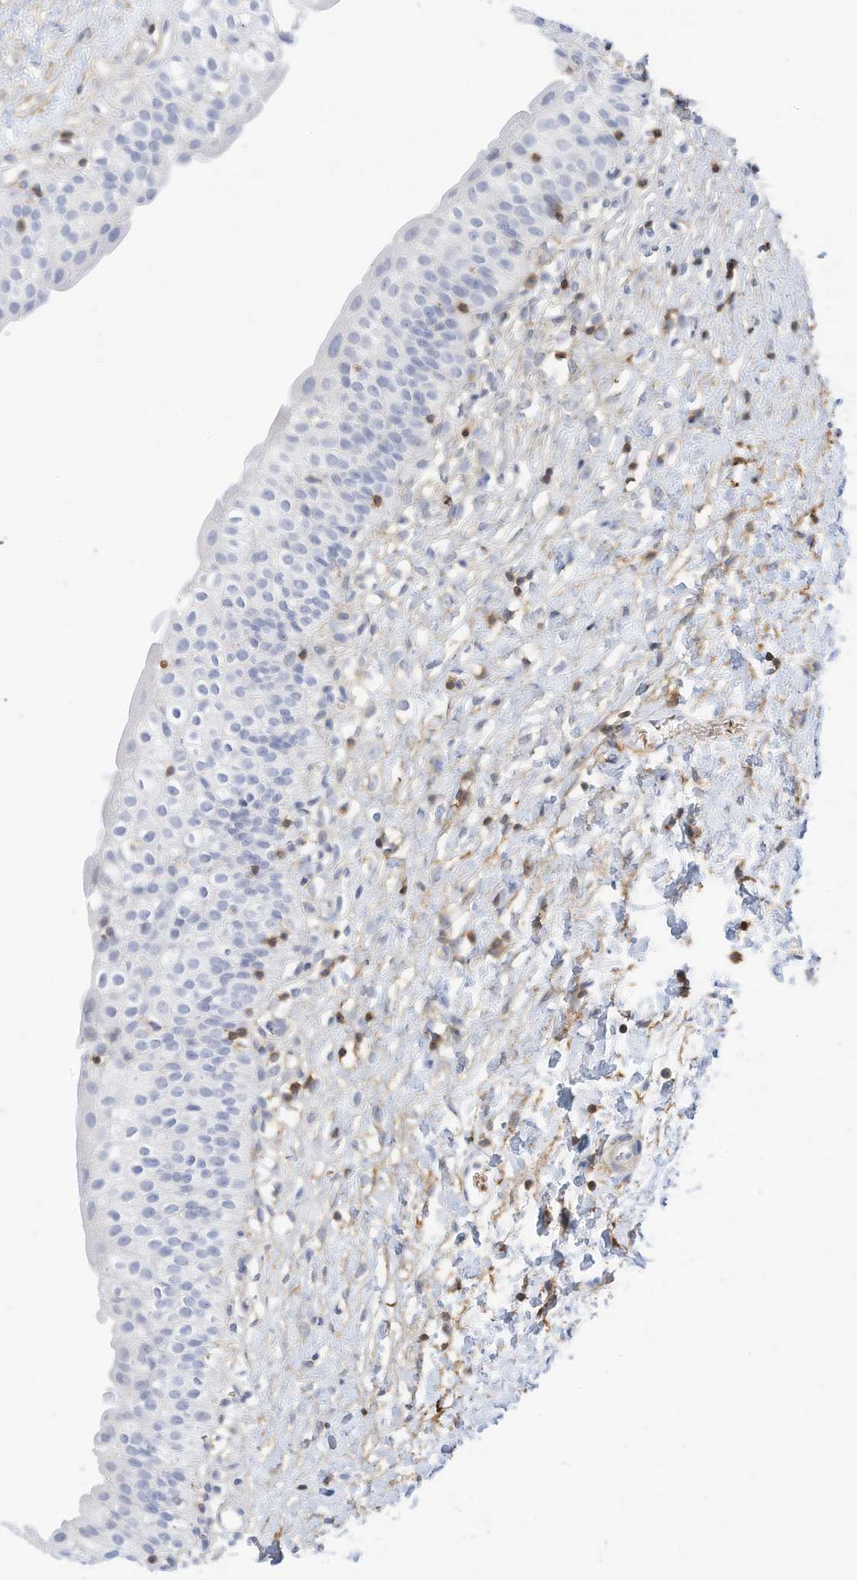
{"staining": {"intensity": "negative", "quantity": "none", "location": "none"}, "tissue": "urinary bladder", "cell_type": "Urothelial cells", "image_type": "normal", "snomed": [{"axis": "morphology", "description": "Normal tissue, NOS"}, {"axis": "topography", "description": "Urinary bladder"}], "caption": "The immunohistochemistry micrograph has no significant positivity in urothelial cells of urinary bladder.", "gene": "TXNDC9", "patient": {"sex": "male", "age": 51}}